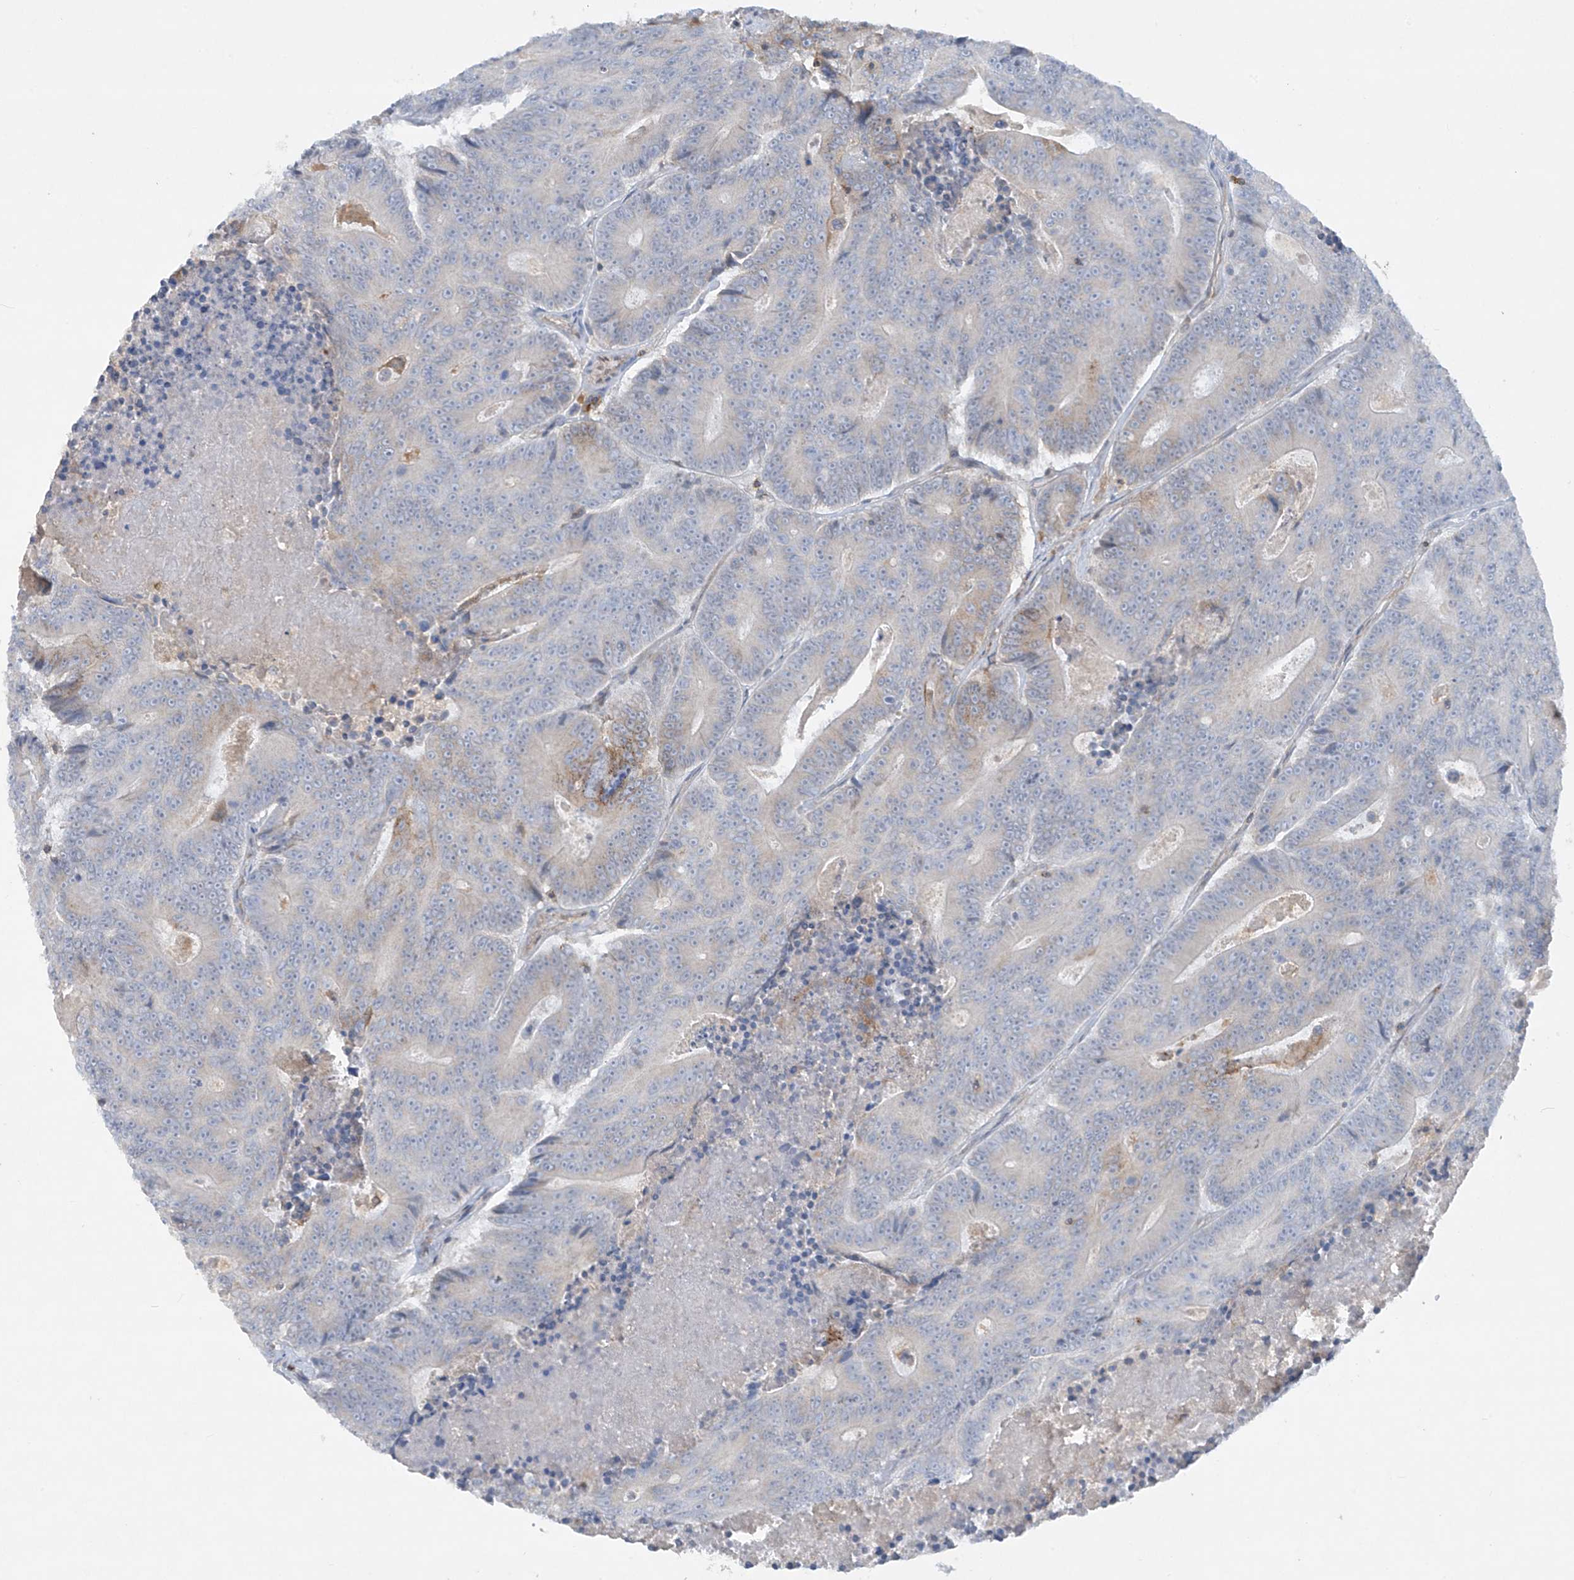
{"staining": {"intensity": "negative", "quantity": "none", "location": "none"}, "tissue": "colorectal cancer", "cell_type": "Tumor cells", "image_type": "cancer", "snomed": [{"axis": "morphology", "description": "Adenocarcinoma, NOS"}, {"axis": "topography", "description": "Colon"}], "caption": "A histopathology image of human colorectal adenocarcinoma is negative for staining in tumor cells.", "gene": "HLA-E", "patient": {"sex": "male", "age": 83}}